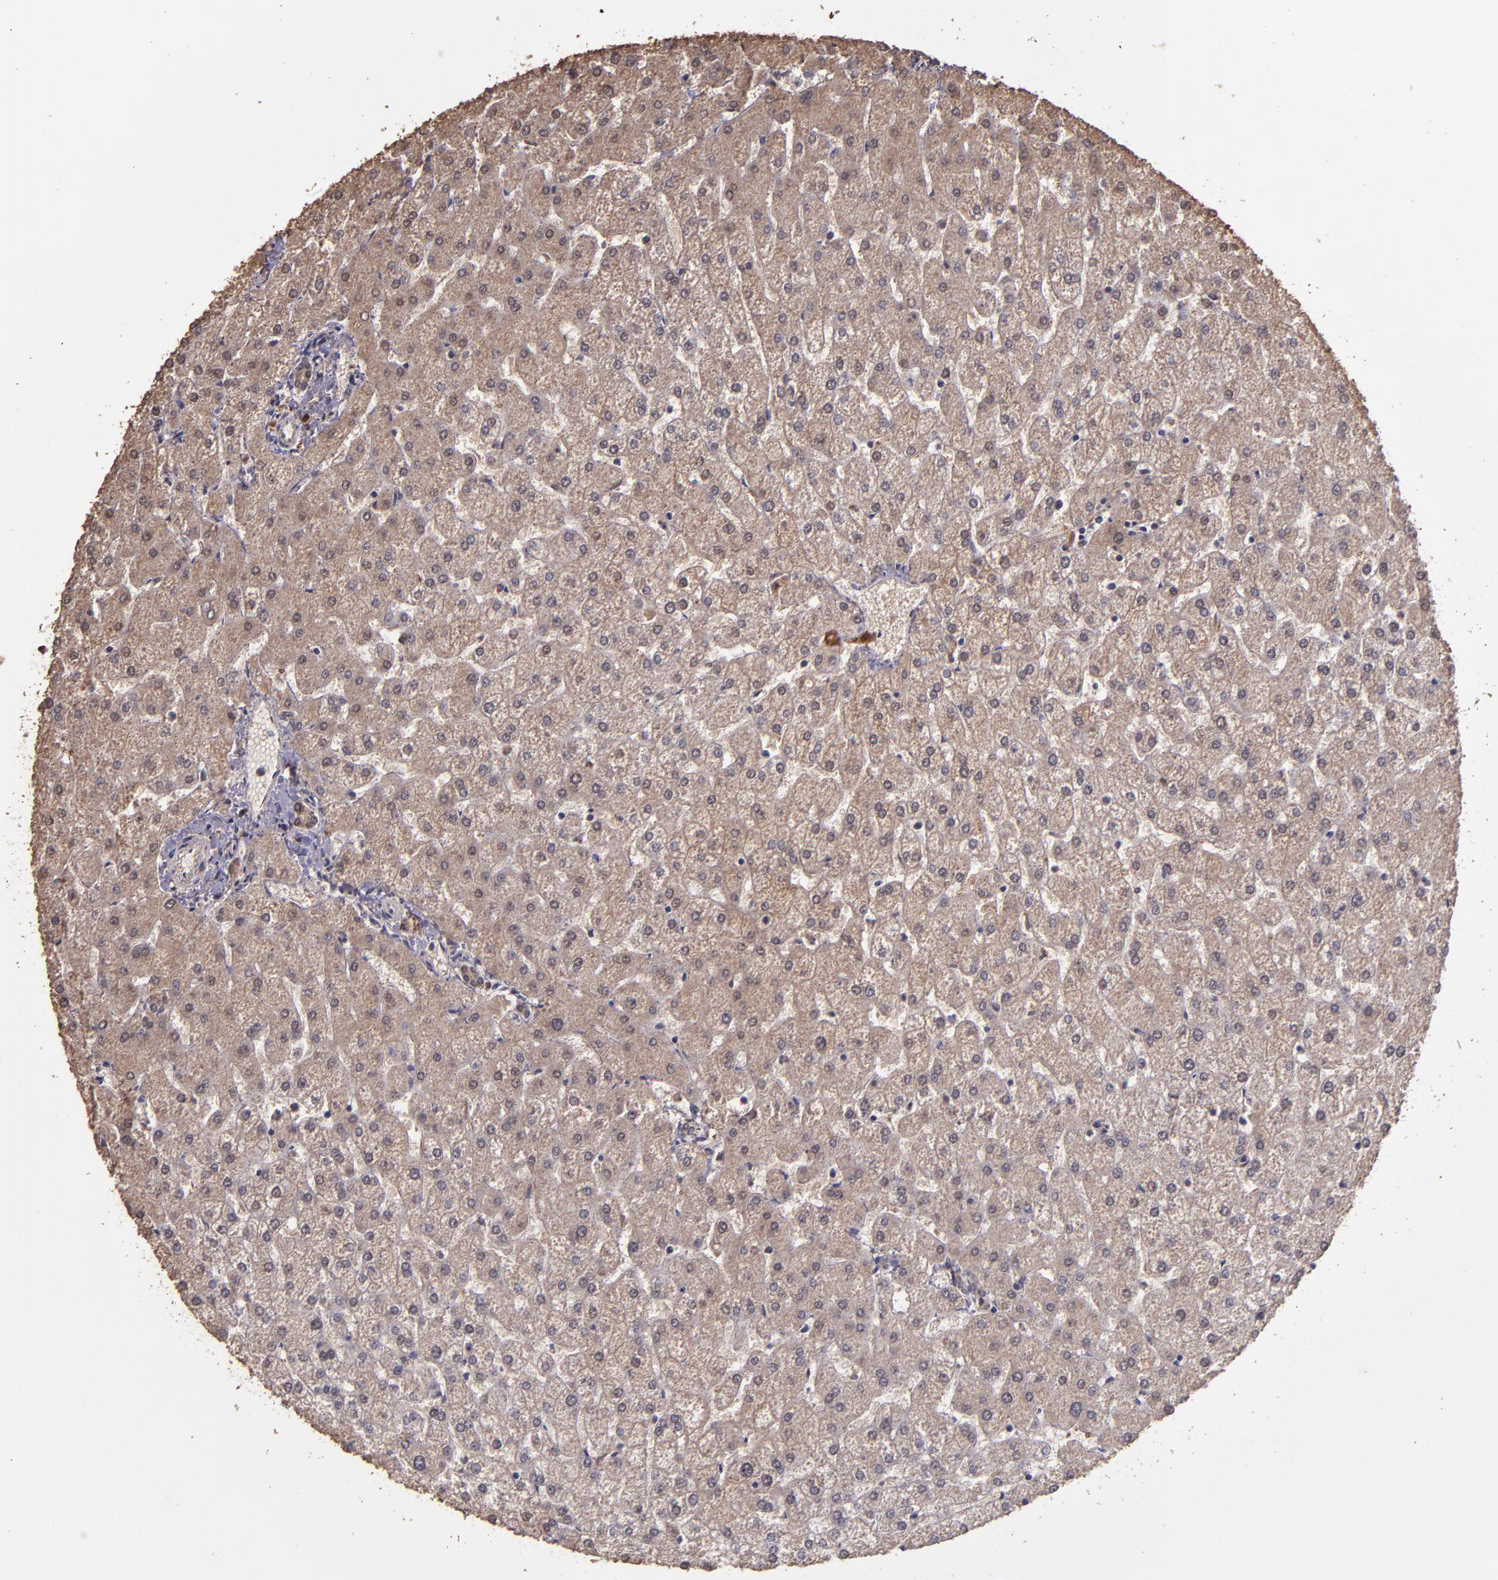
{"staining": {"intensity": "moderate", "quantity": ">75%", "location": "cytoplasmic/membranous"}, "tissue": "liver", "cell_type": "Cholangiocytes", "image_type": "normal", "snomed": [{"axis": "morphology", "description": "Normal tissue, NOS"}, {"axis": "topography", "description": "Liver"}], "caption": "An immunohistochemistry photomicrograph of benign tissue is shown. Protein staining in brown highlights moderate cytoplasmic/membranous positivity in liver within cholangiocytes. (Stains: DAB (3,3'-diaminobenzidine) in brown, nuclei in blue, Microscopy: brightfield microscopy at high magnification).", "gene": "HECTD1", "patient": {"sex": "female", "age": 32}}